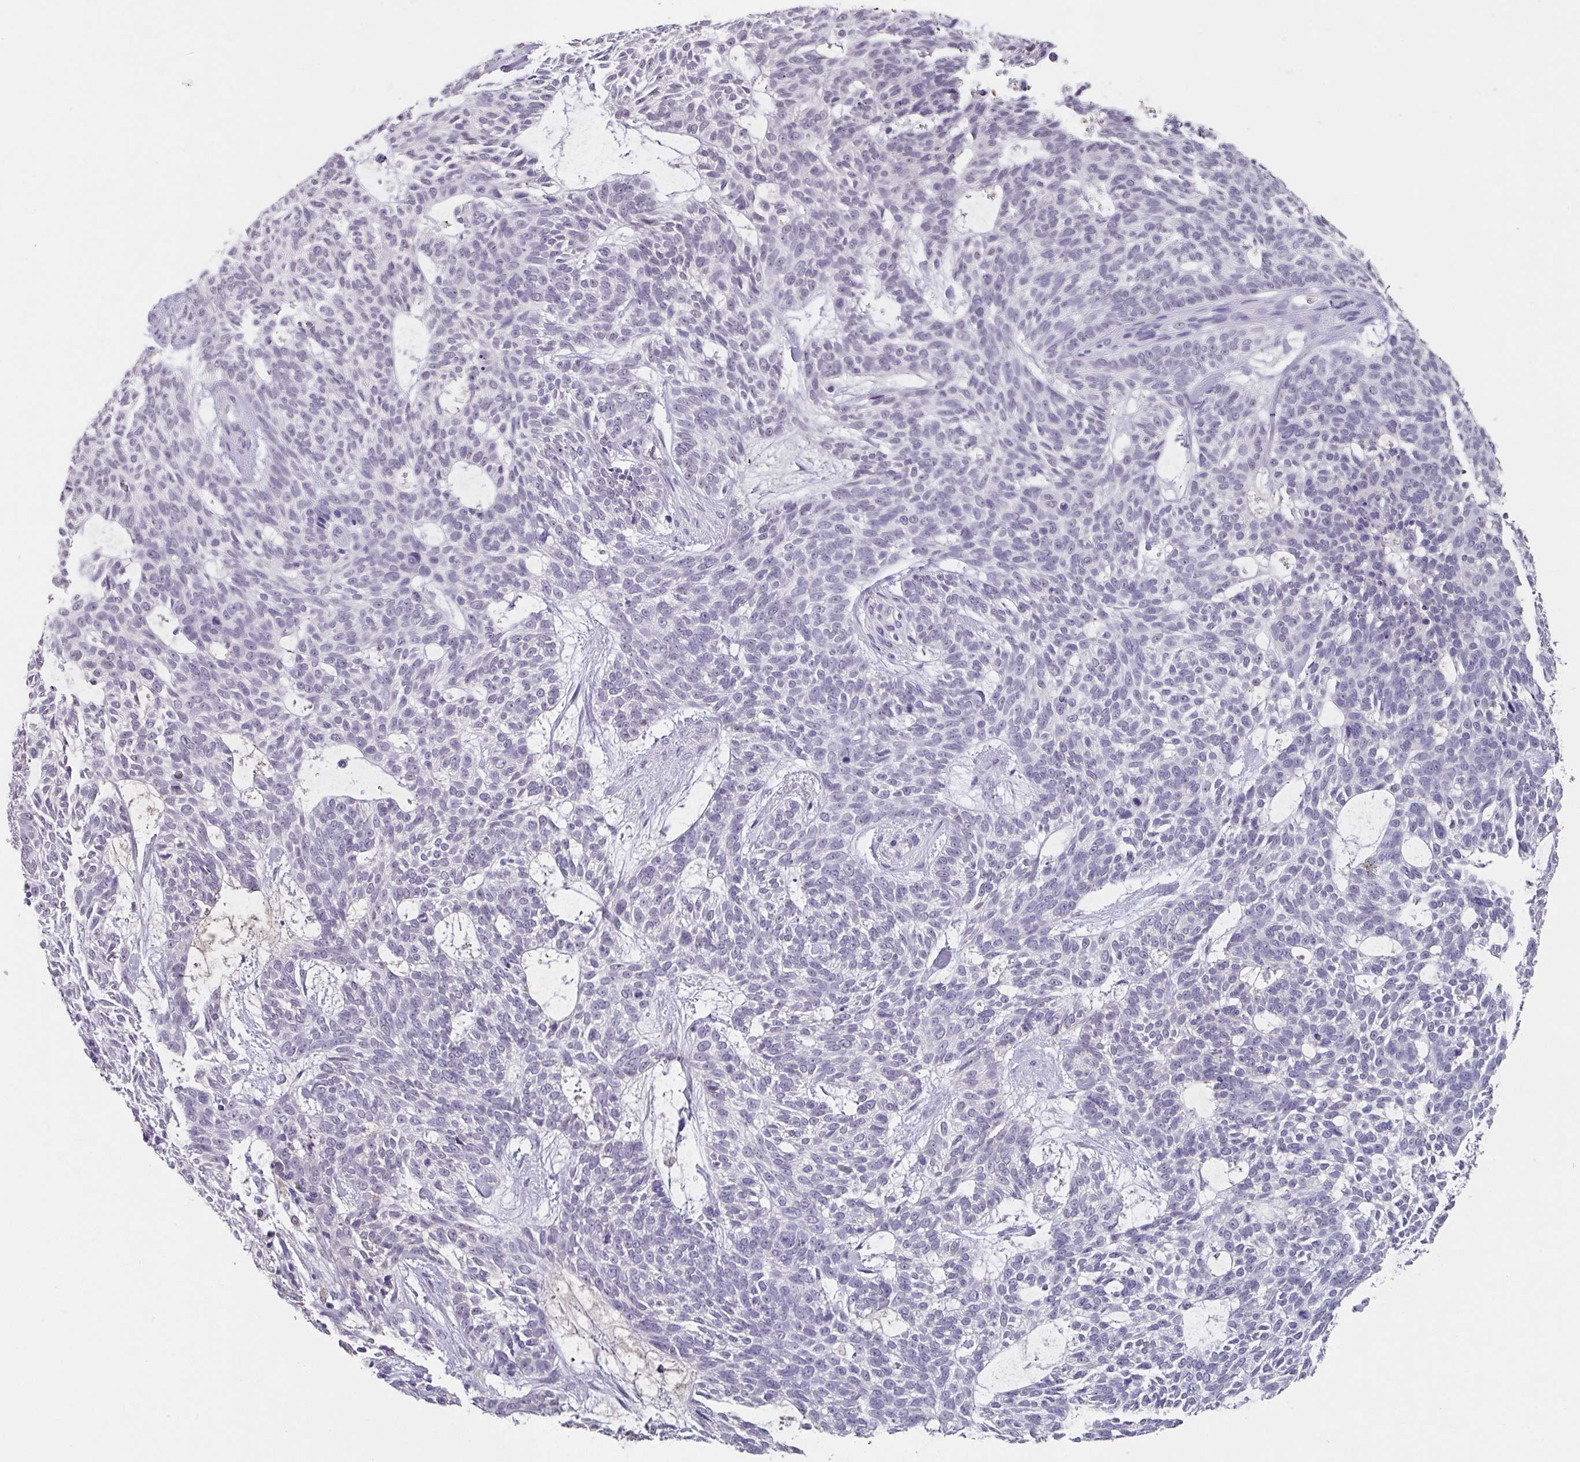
{"staining": {"intensity": "negative", "quantity": "none", "location": "none"}, "tissue": "skin cancer", "cell_type": "Tumor cells", "image_type": "cancer", "snomed": [{"axis": "morphology", "description": "Basal cell carcinoma"}, {"axis": "topography", "description": "Skin"}], "caption": "Skin cancer (basal cell carcinoma) stained for a protein using immunohistochemistry exhibits no positivity tumor cells.", "gene": "C1QB", "patient": {"sex": "male", "age": 75}}